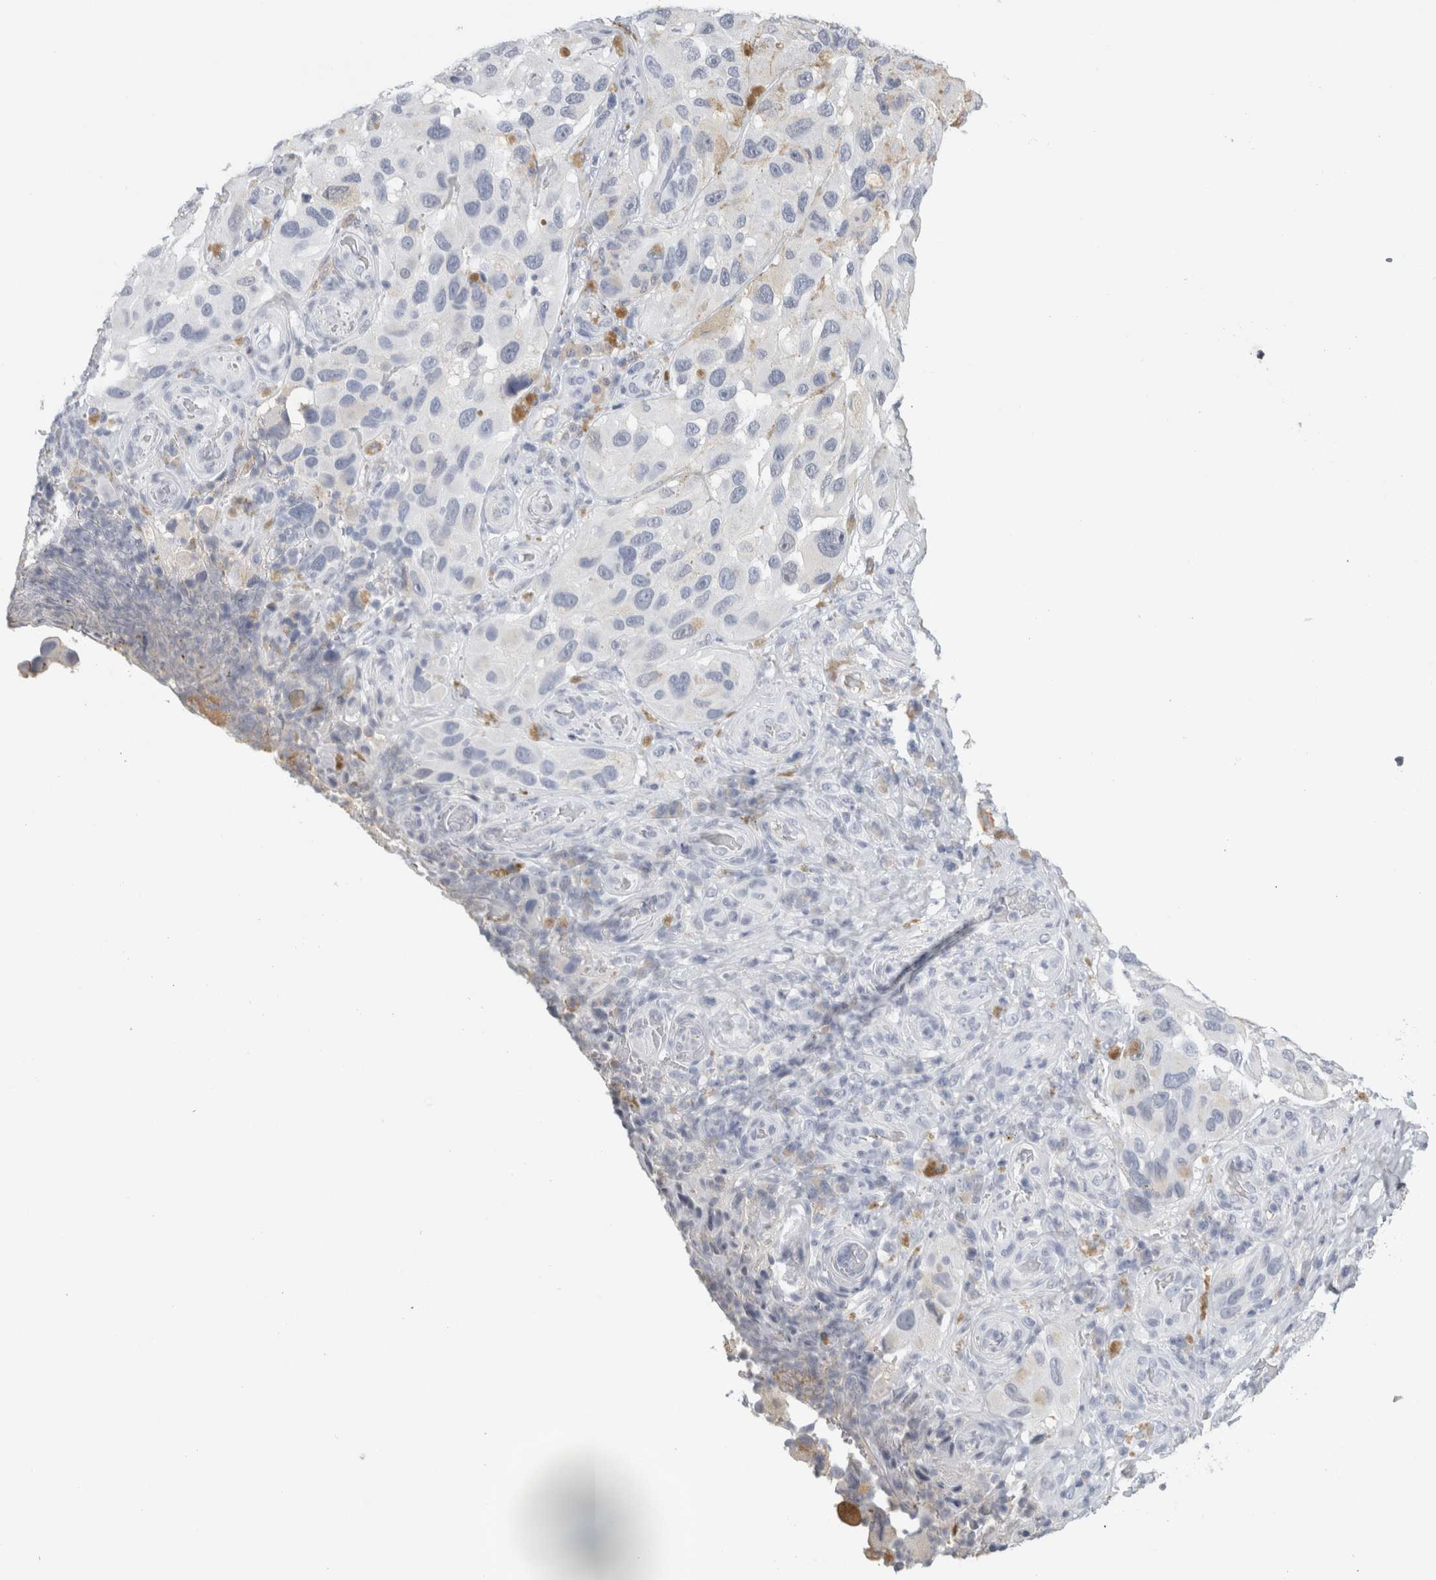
{"staining": {"intensity": "negative", "quantity": "none", "location": "none"}, "tissue": "melanoma", "cell_type": "Tumor cells", "image_type": "cancer", "snomed": [{"axis": "morphology", "description": "Malignant melanoma, NOS"}, {"axis": "topography", "description": "Skin"}], "caption": "Melanoma was stained to show a protein in brown. There is no significant expression in tumor cells. (Stains: DAB IHC with hematoxylin counter stain, Microscopy: brightfield microscopy at high magnification).", "gene": "TSPAN8", "patient": {"sex": "female", "age": 73}}